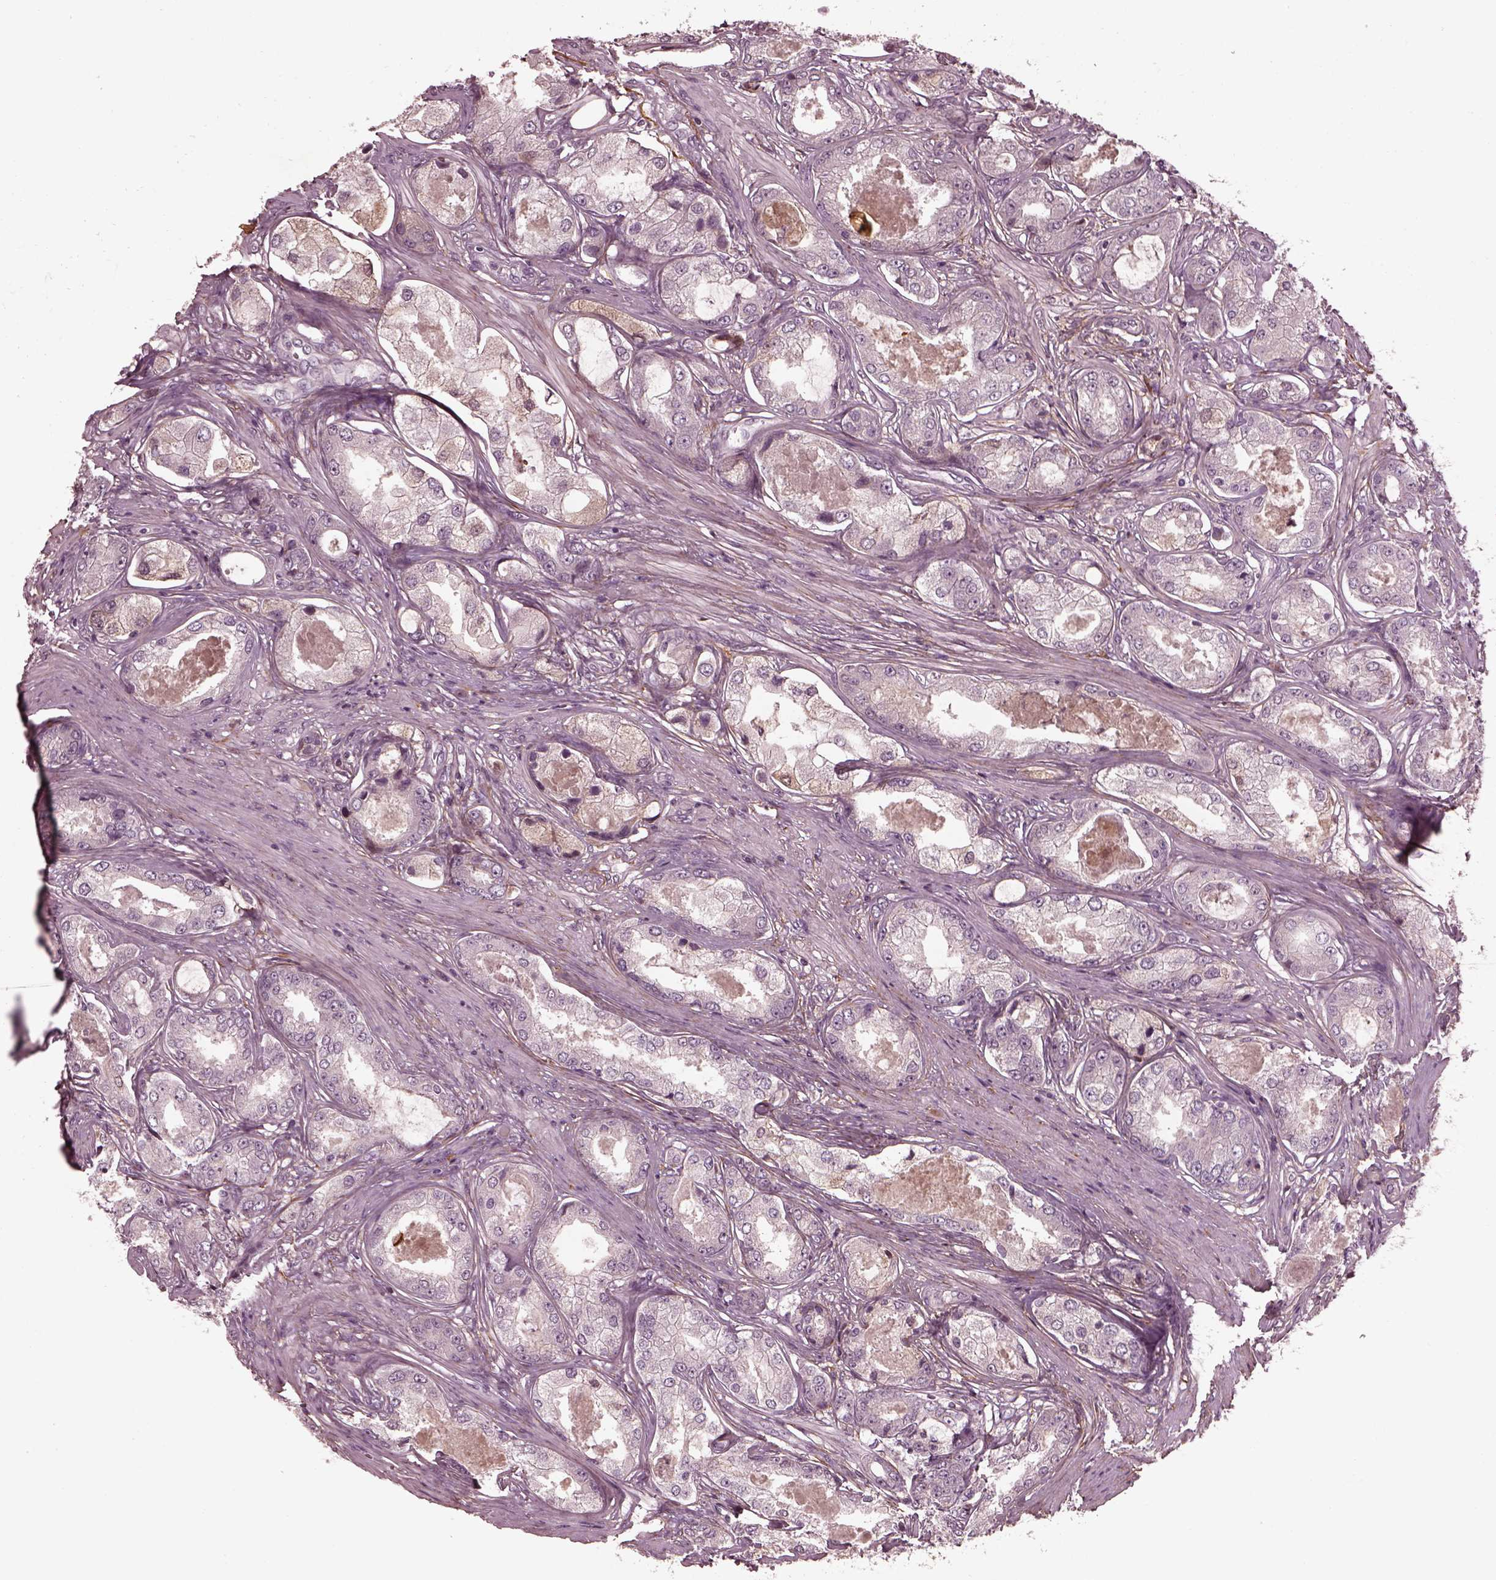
{"staining": {"intensity": "negative", "quantity": "none", "location": "none"}, "tissue": "prostate cancer", "cell_type": "Tumor cells", "image_type": "cancer", "snomed": [{"axis": "morphology", "description": "Adenocarcinoma, Low grade"}, {"axis": "topography", "description": "Prostate"}], "caption": "This is a micrograph of IHC staining of prostate cancer (adenocarcinoma (low-grade)), which shows no expression in tumor cells.", "gene": "EFEMP1", "patient": {"sex": "male", "age": 68}}